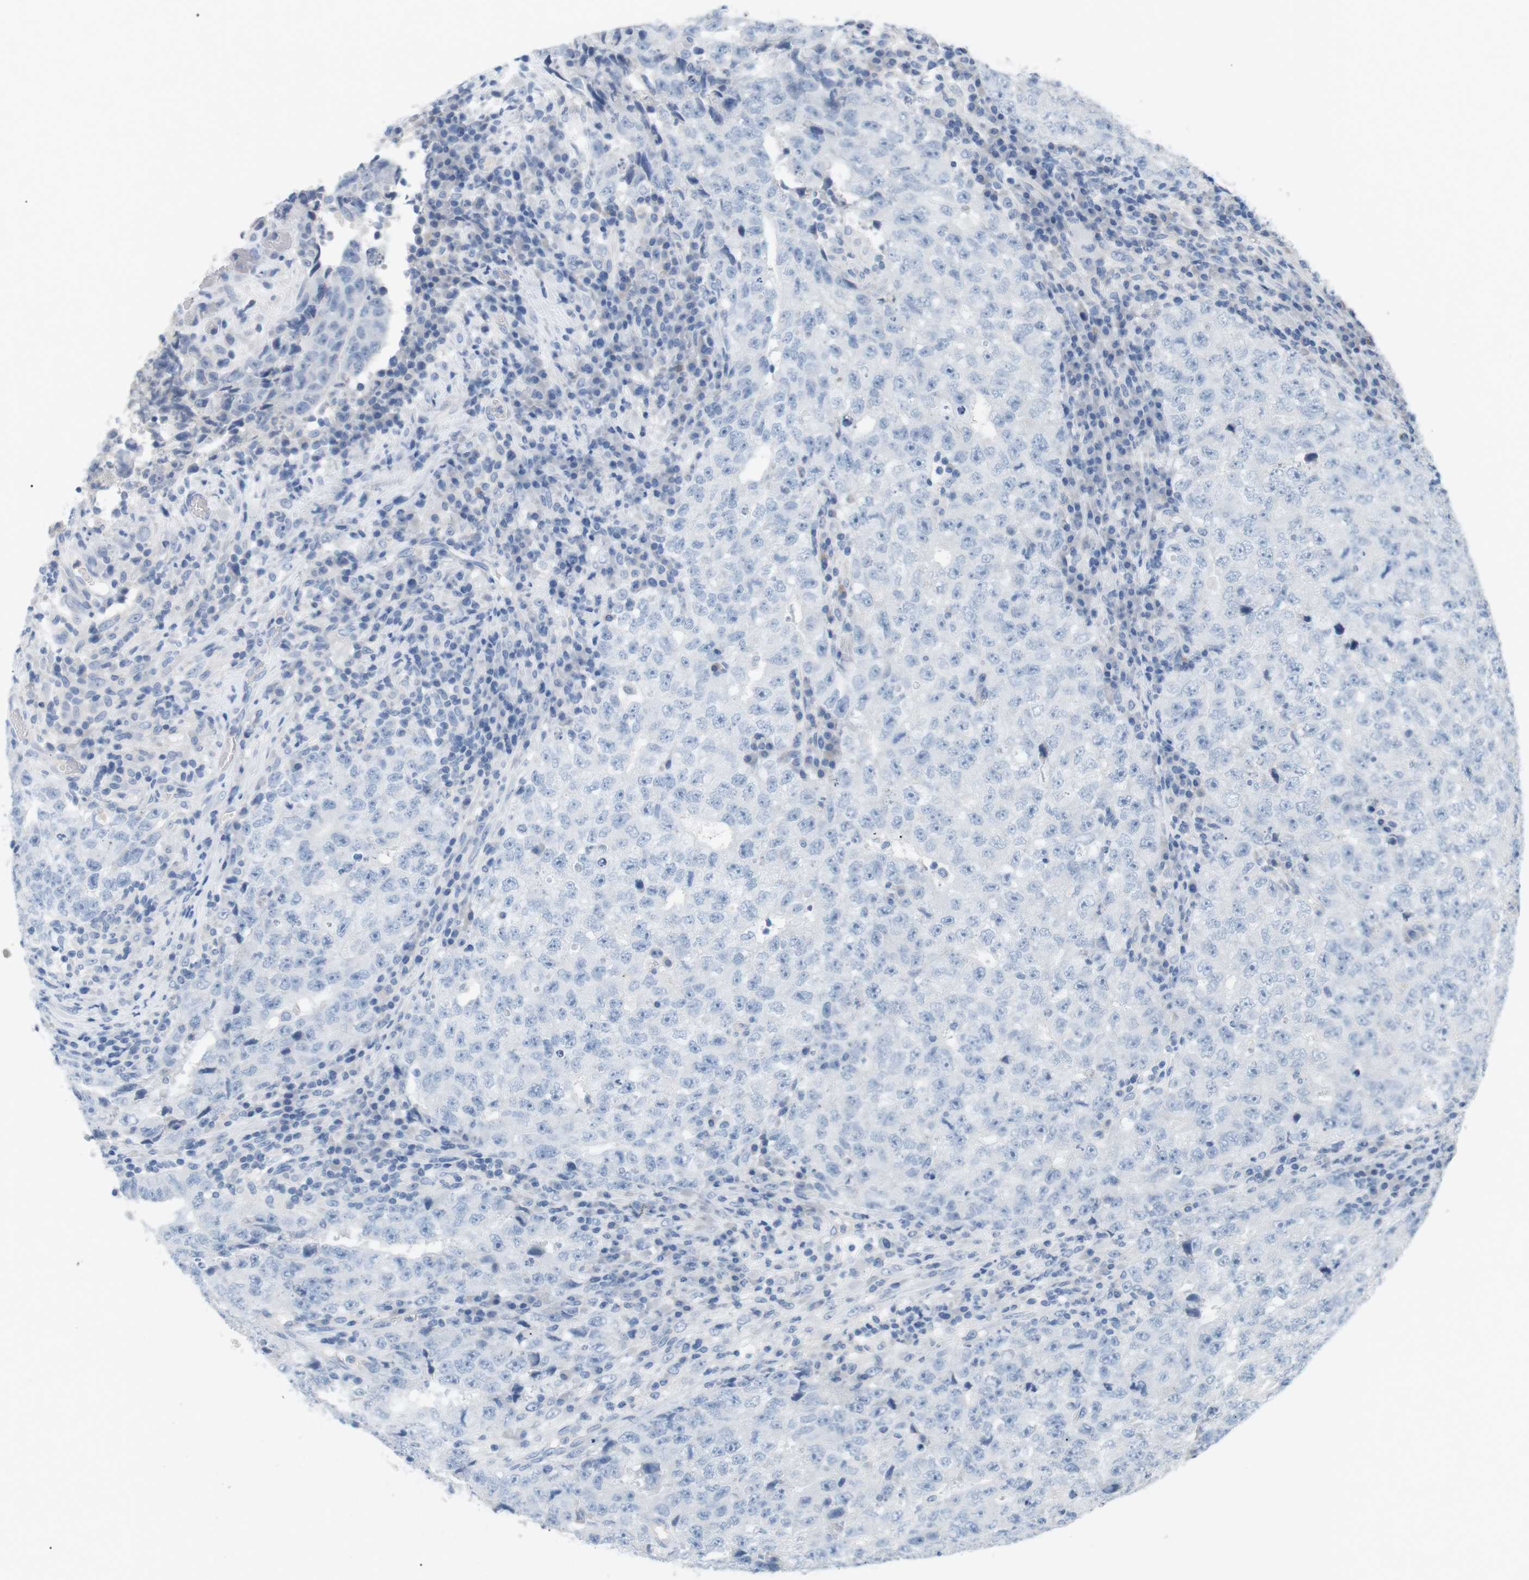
{"staining": {"intensity": "negative", "quantity": "none", "location": "none"}, "tissue": "testis cancer", "cell_type": "Tumor cells", "image_type": "cancer", "snomed": [{"axis": "morphology", "description": "Necrosis, NOS"}, {"axis": "morphology", "description": "Carcinoma, Embryonal, NOS"}, {"axis": "topography", "description": "Testis"}], "caption": "DAB (3,3'-diaminobenzidine) immunohistochemical staining of embryonal carcinoma (testis) exhibits no significant staining in tumor cells. (Stains: DAB immunohistochemistry (IHC) with hematoxylin counter stain, Microscopy: brightfield microscopy at high magnification).", "gene": "HBG2", "patient": {"sex": "male", "age": 19}}